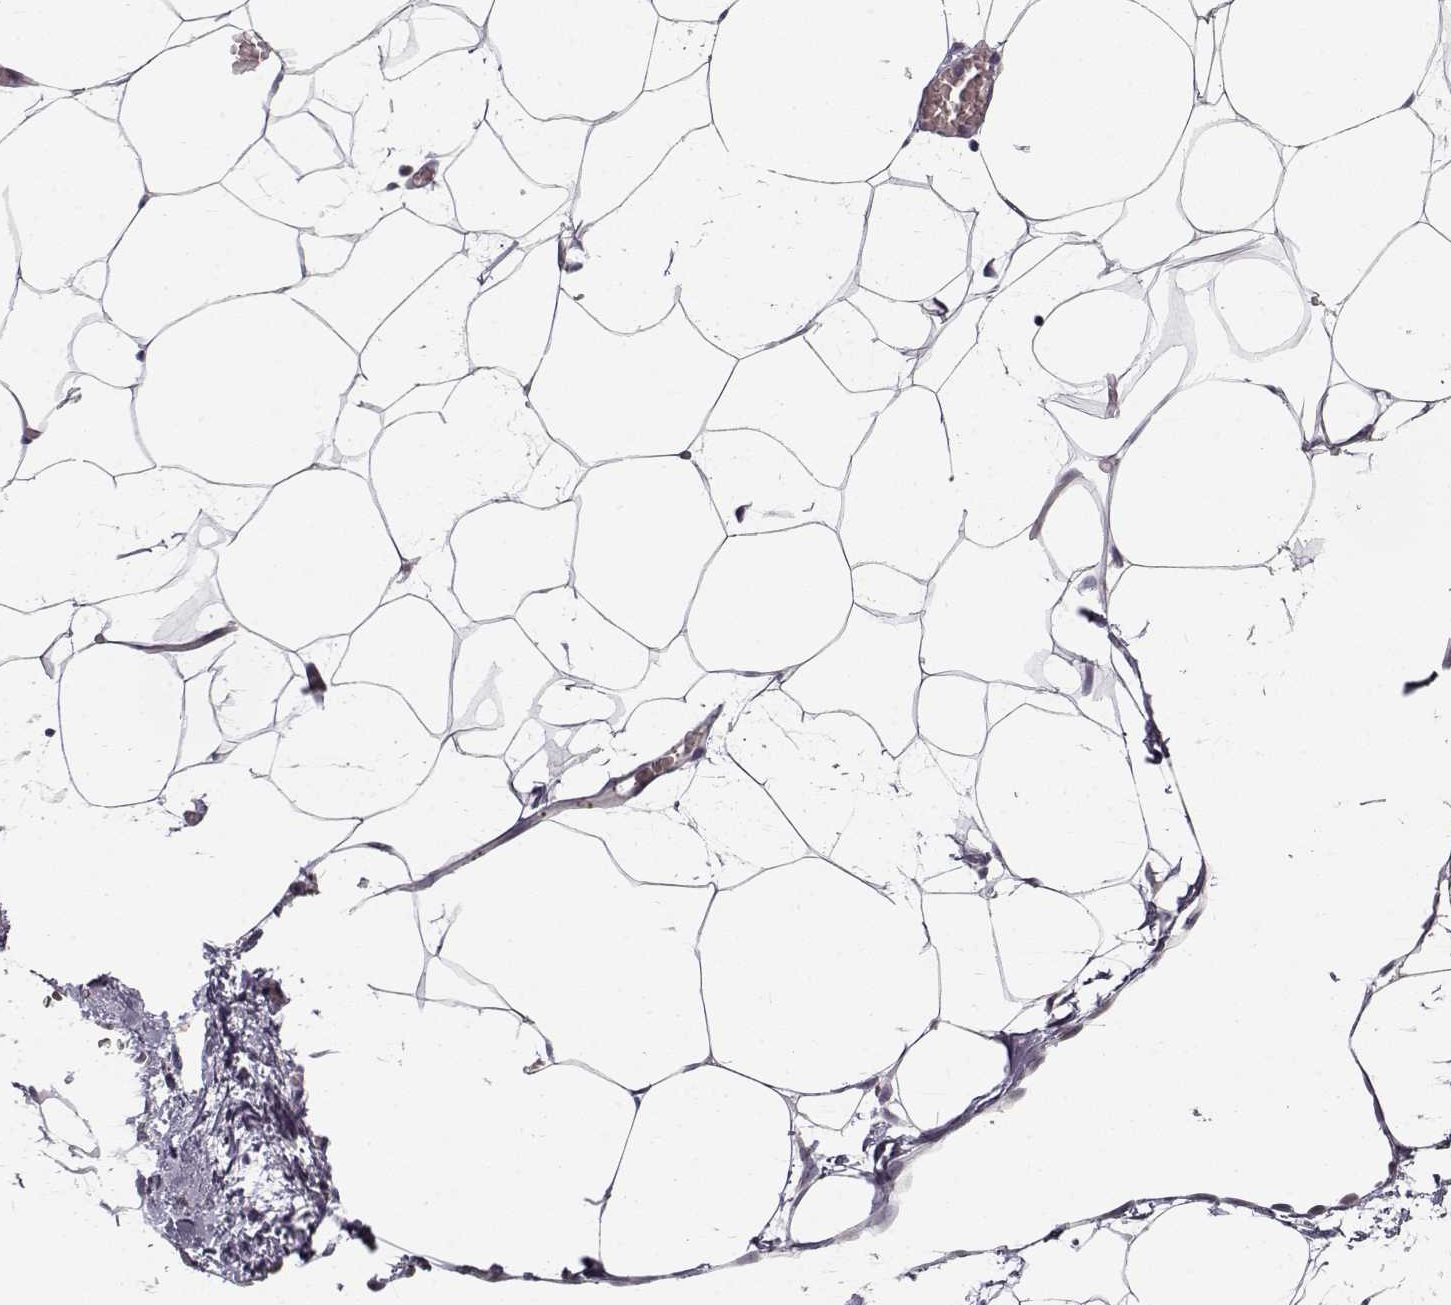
{"staining": {"intensity": "negative", "quantity": "none", "location": "none"}, "tissue": "adipose tissue", "cell_type": "Adipocytes", "image_type": "normal", "snomed": [{"axis": "morphology", "description": "Normal tissue, NOS"}, {"axis": "topography", "description": "Adipose tissue"}], "caption": "Immunohistochemistry (IHC) of unremarkable adipose tissue demonstrates no positivity in adipocytes.", "gene": "SNCA", "patient": {"sex": "male", "age": 57}}